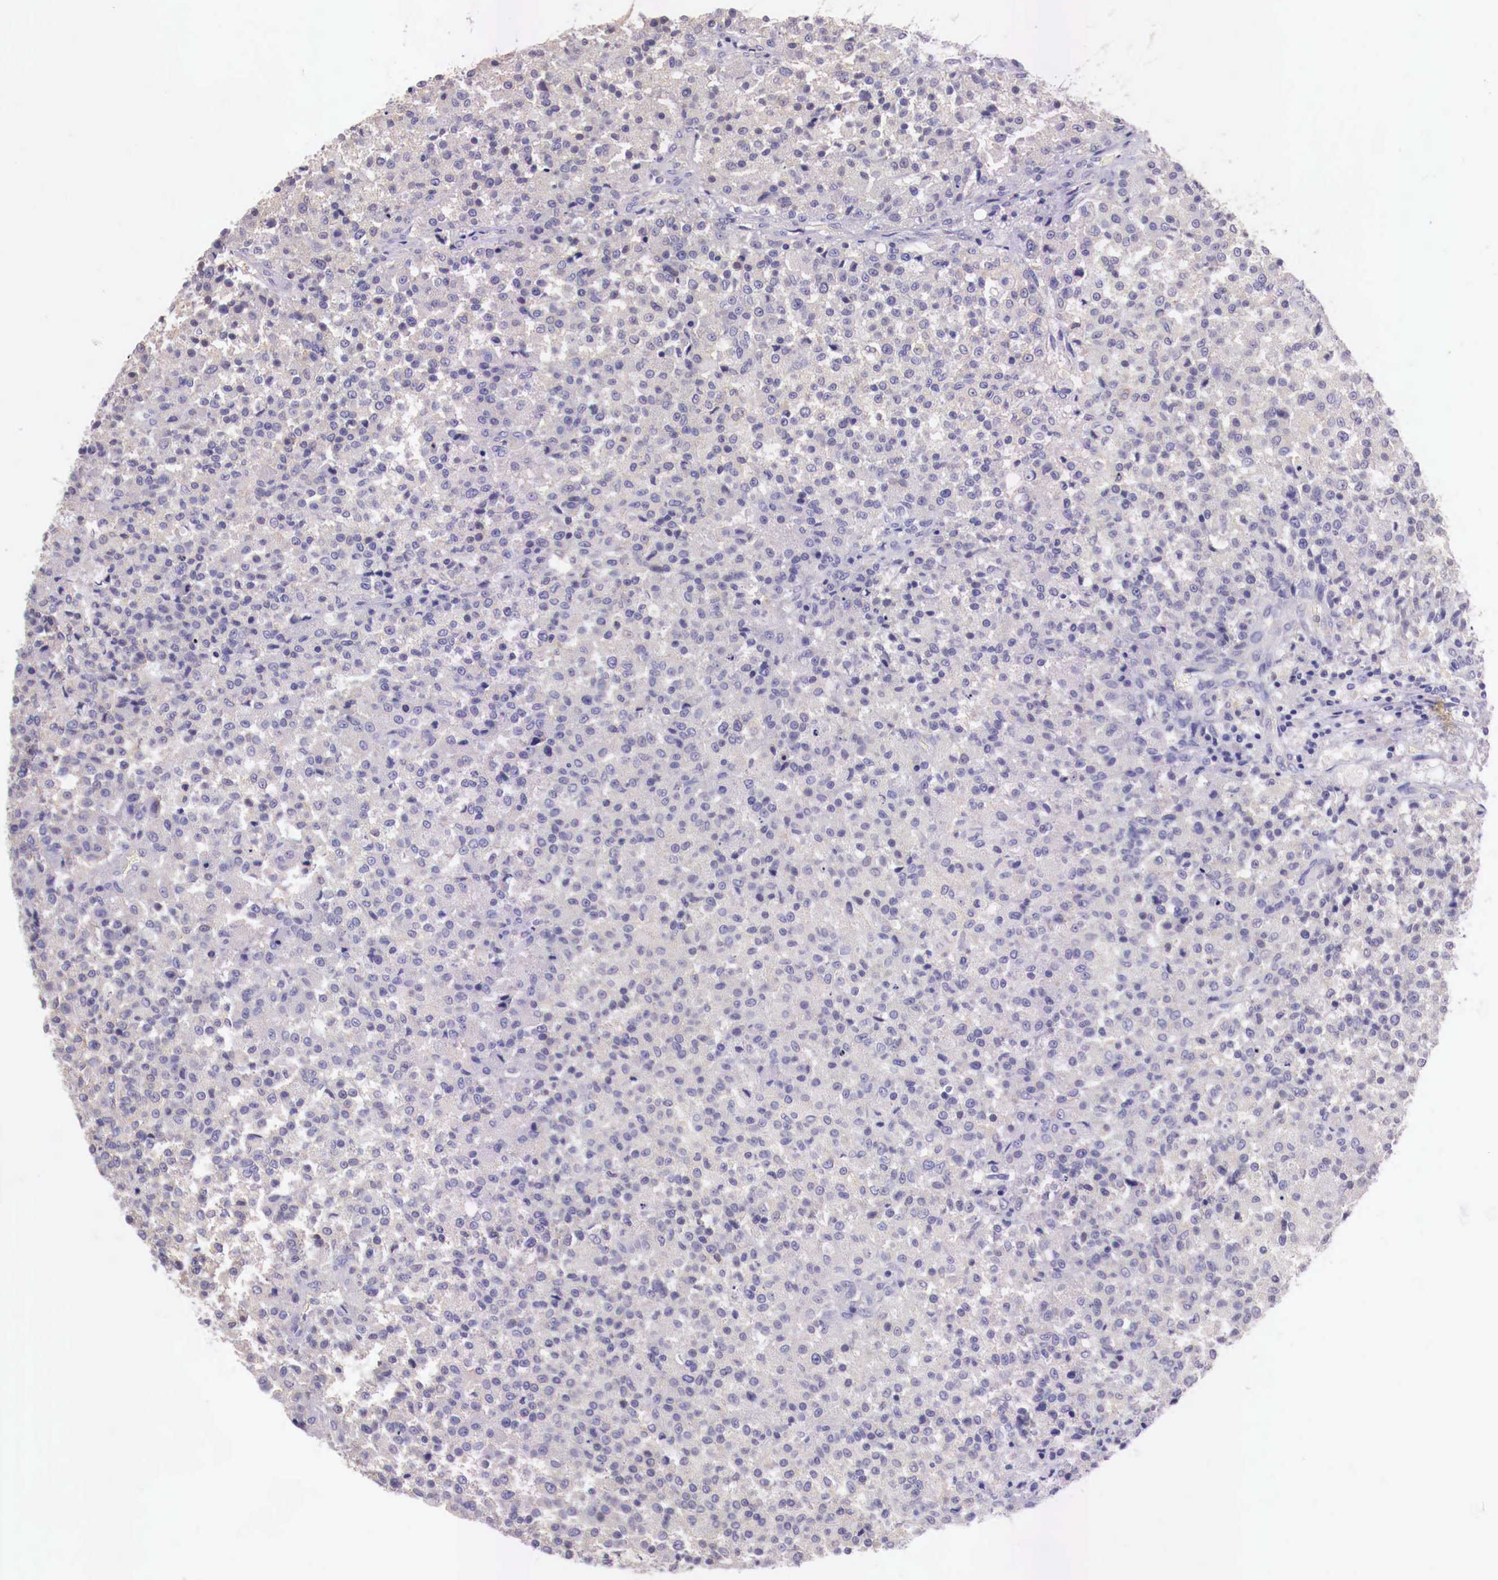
{"staining": {"intensity": "negative", "quantity": "none", "location": "none"}, "tissue": "testis cancer", "cell_type": "Tumor cells", "image_type": "cancer", "snomed": [{"axis": "morphology", "description": "Seminoma, NOS"}, {"axis": "topography", "description": "Testis"}], "caption": "Tumor cells show no significant staining in testis cancer.", "gene": "GRIPAP1", "patient": {"sex": "male", "age": 59}}